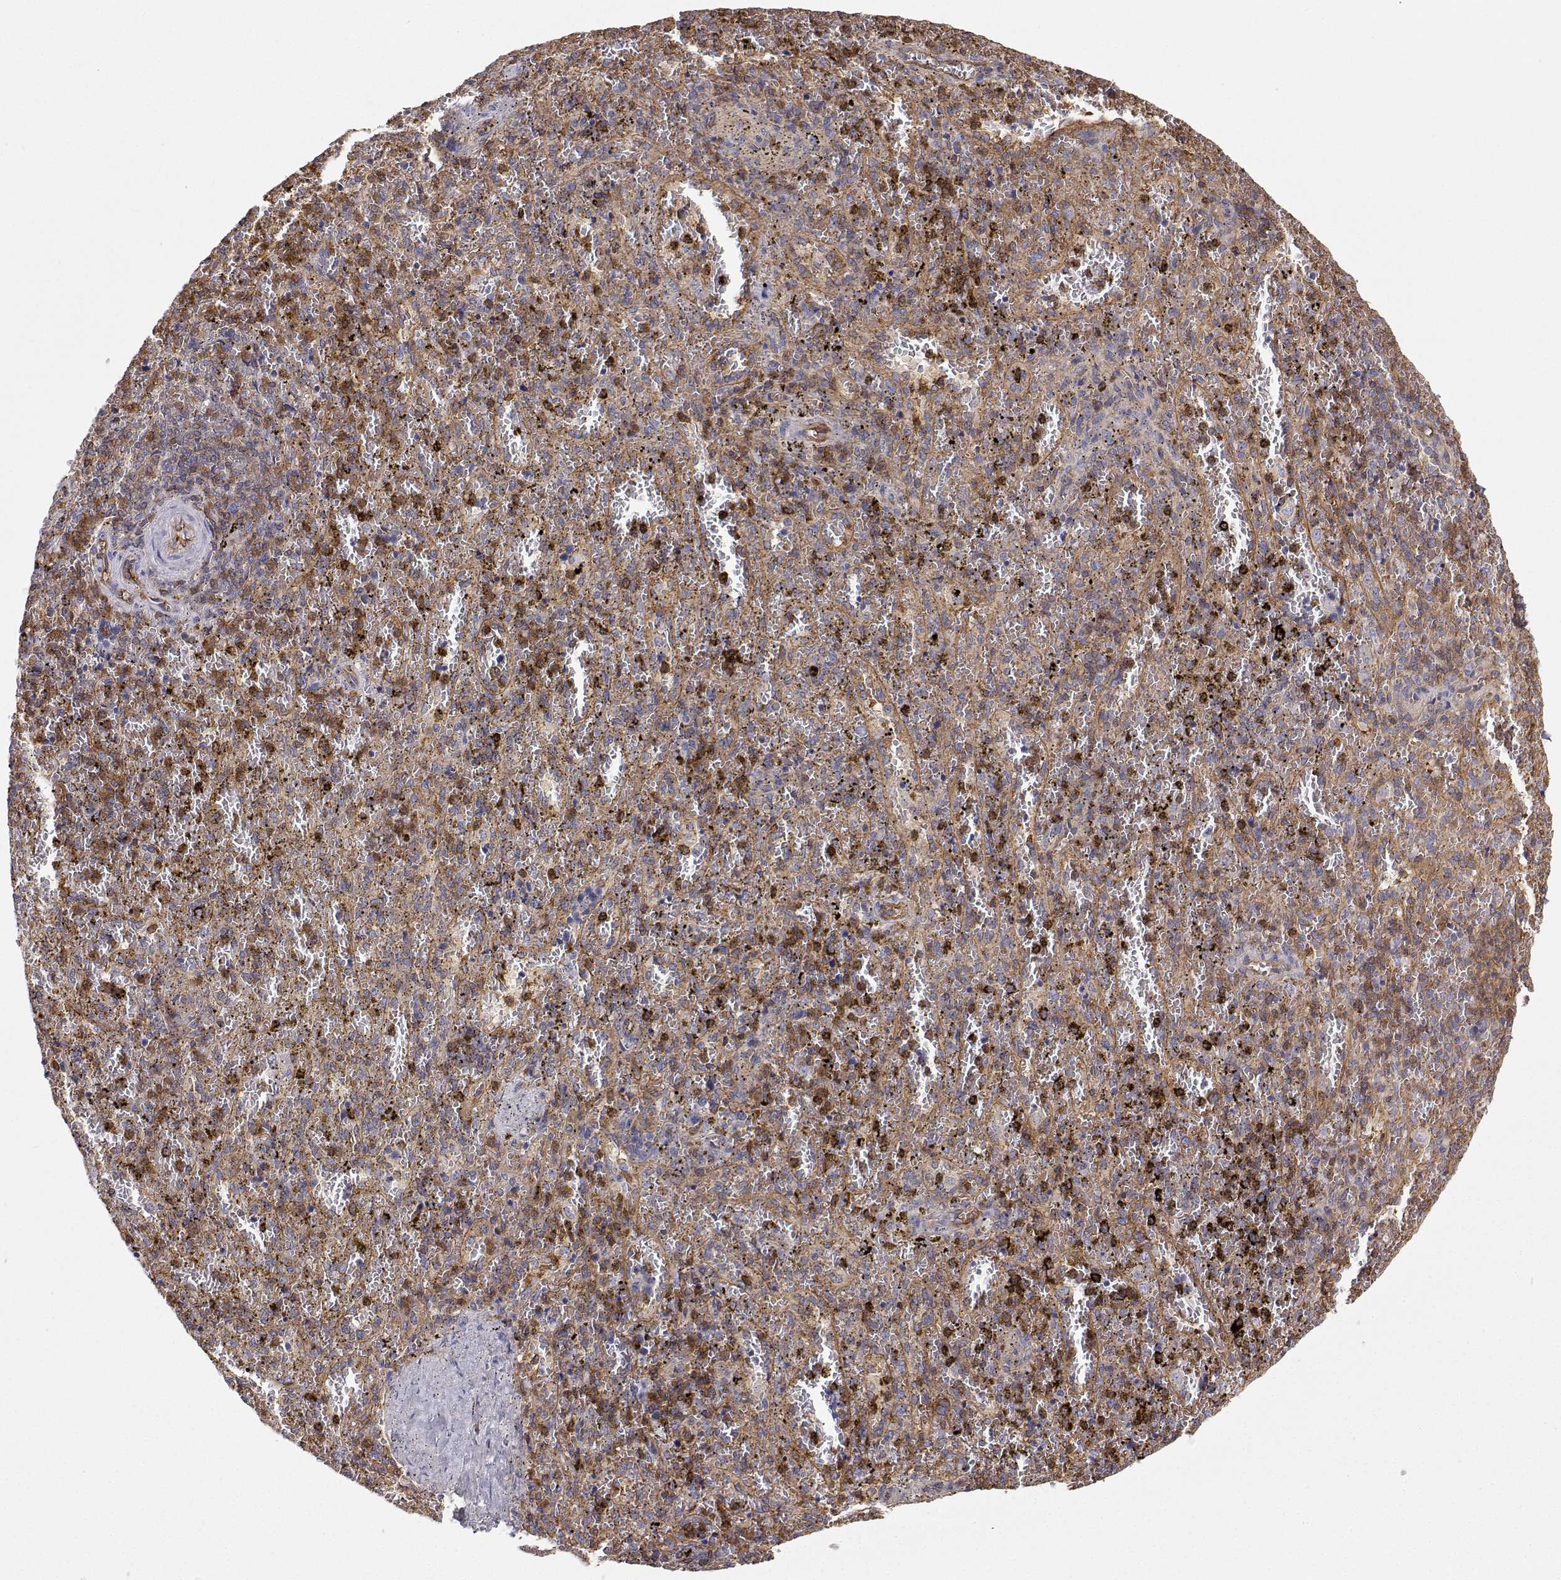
{"staining": {"intensity": "weak", "quantity": "<25%", "location": "cytoplasmic/membranous"}, "tissue": "spleen", "cell_type": "Cells in red pulp", "image_type": "normal", "snomed": [{"axis": "morphology", "description": "Normal tissue, NOS"}, {"axis": "topography", "description": "Spleen"}], "caption": "An IHC micrograph of unremarkable spleen is shown. There is no staining in cells in red pulp of spleen.", "gene": "MYH9", "patient": {"sex": "female", "age": 50}}